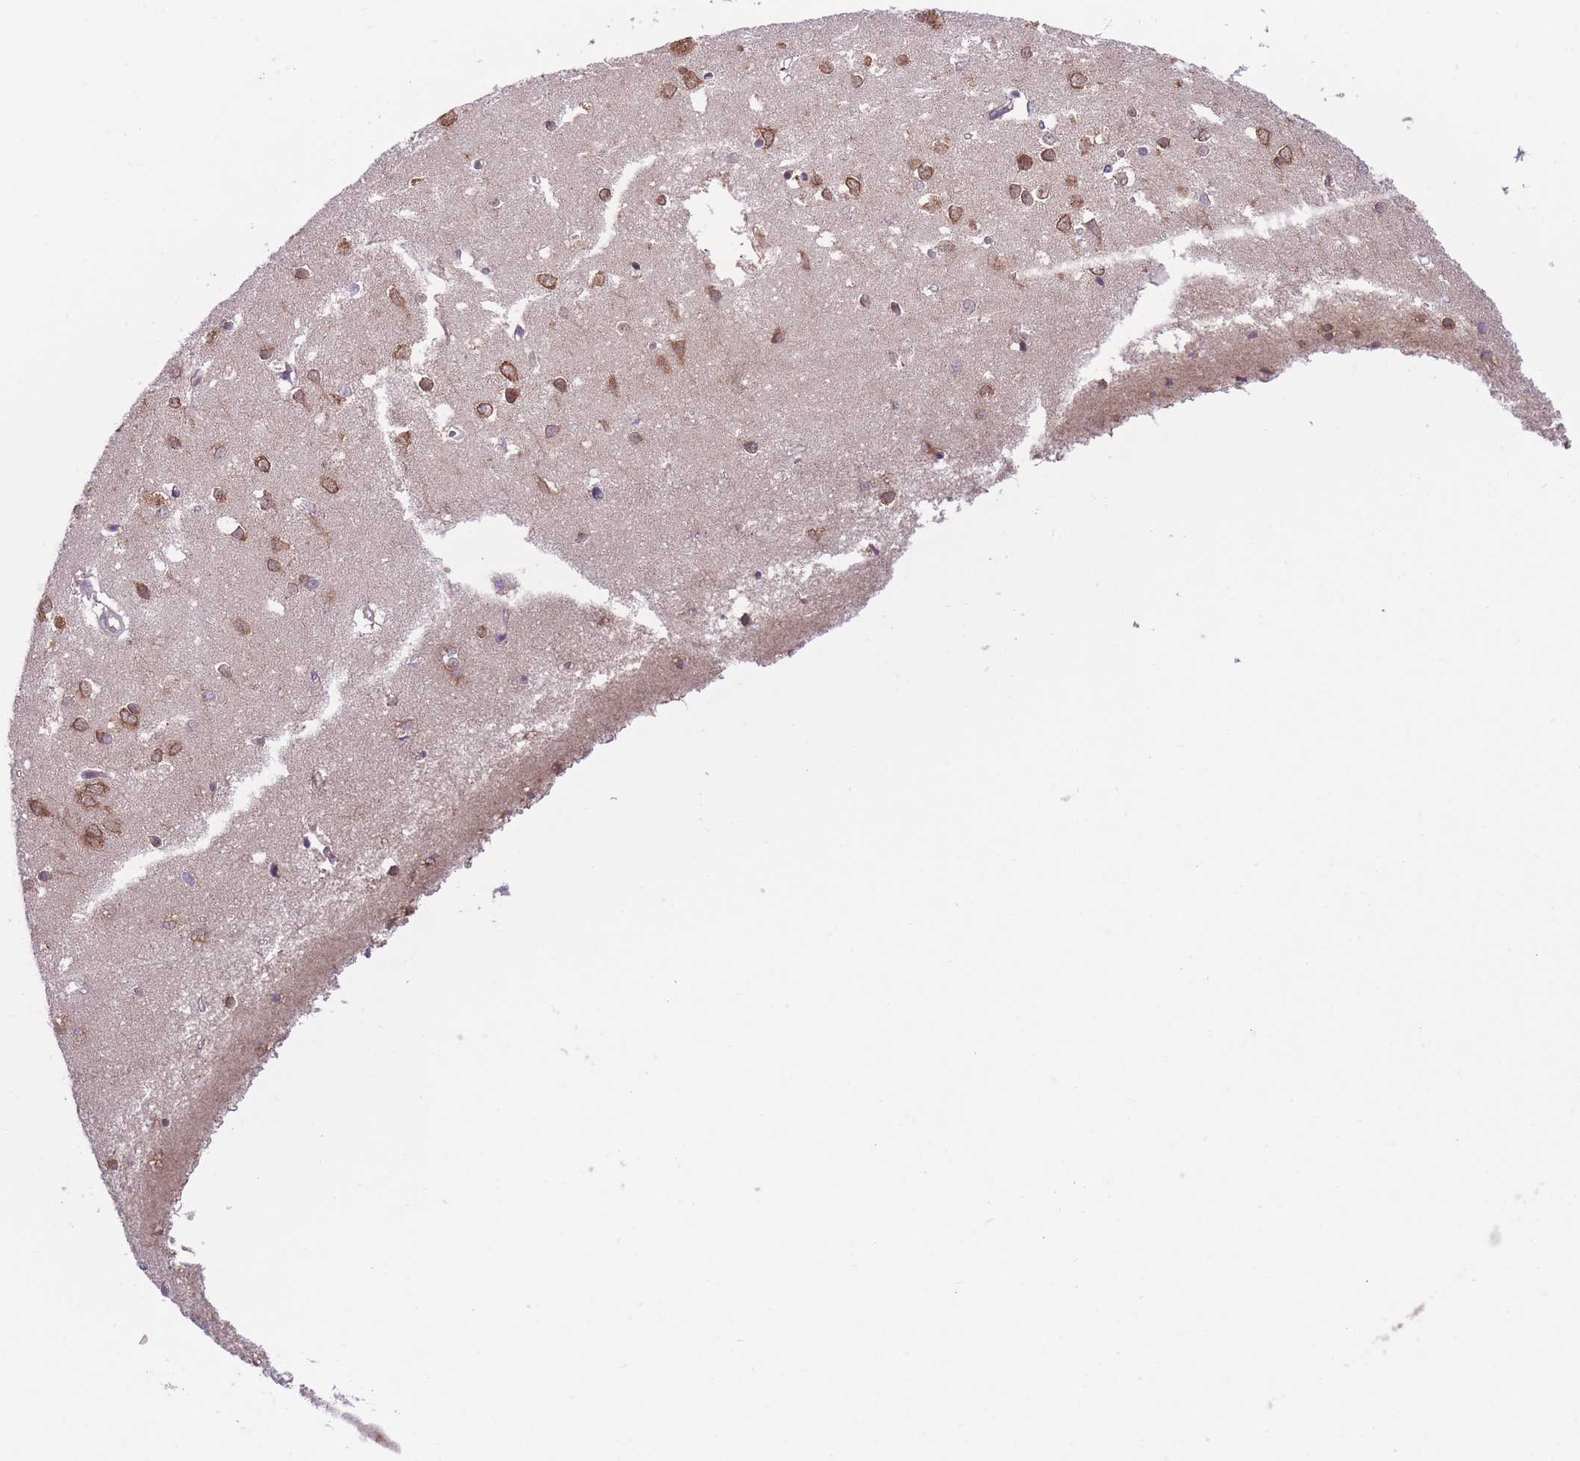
{"staining": {"intensity": "negative", "quantity": "none", "location": "none"}, "tissue": "cerebral cortex", "cell_type": "Endothelial cells", "image_type": "normal", "snomed": [{"axis": "morphology", "description": "Normal tissue, NOS"}, {"axis": "topography", "description": "Cerebral cortex"}], "caption": "Protein analysis of normal cerebral cortex exhibits no significant staining in endothelial cells.", "gene": "CCT6A", "patient": {"sex": "female", "age": 64}}